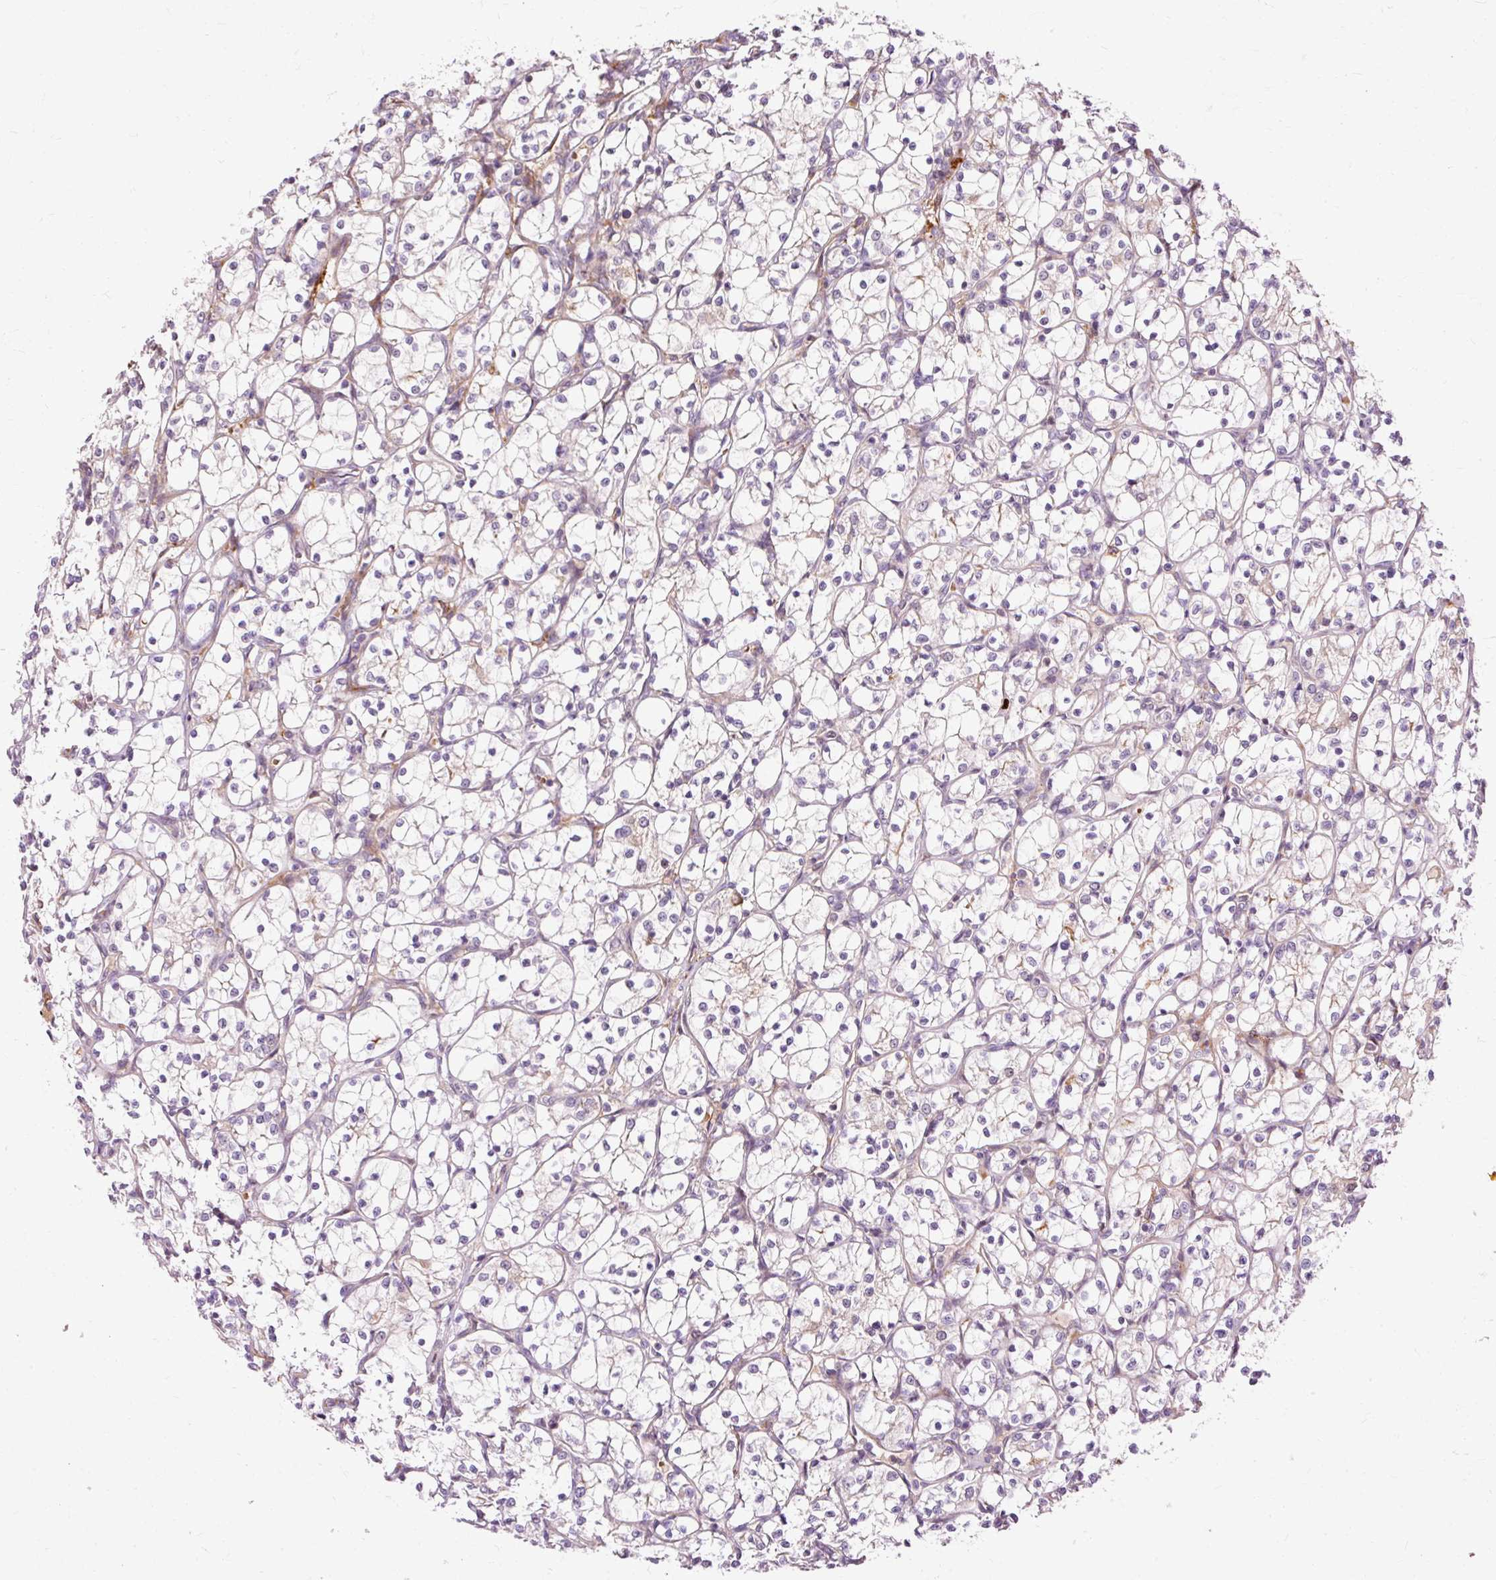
{"staining": {"intensity": "weak", "quantity": "<25%", "location": "cytoplasmic/membranous"}, "tissue": "renal cancer", "cell_type": "Tumor cells", "image_type": "cancer", "snomed": [{"axis": "morphology", "description": "Adenocarcinoma, NOS"}, {"axis": "topography", "description": "Kidney"}], "caption": "Immunohistochemical staining of renal adenocarcinoma reveals no significant expression in tumor cells.", "gene": "CEBPZ", "patient": {"sex": "female", "age": 69}}